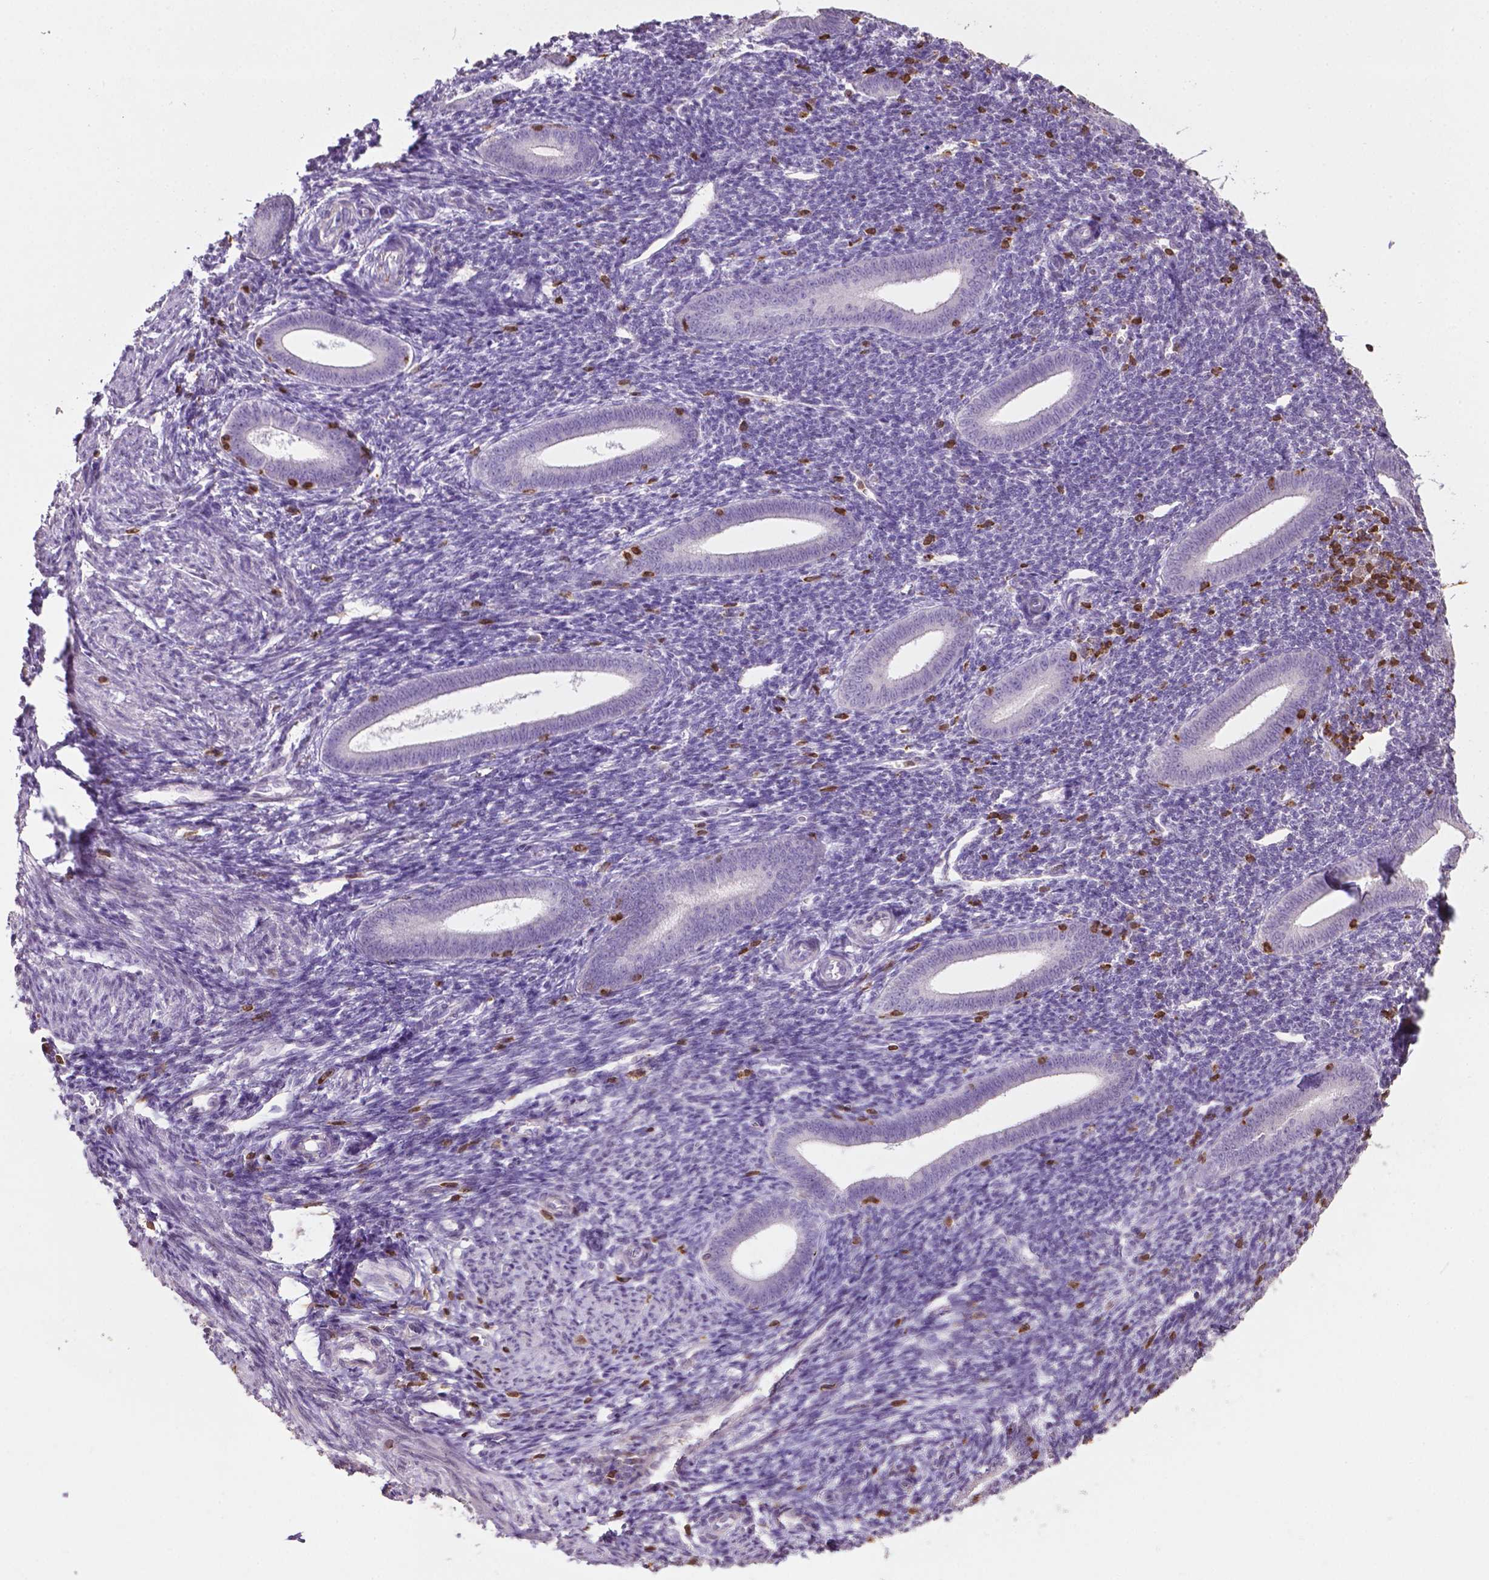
{"staining": {"intensity": "negative", "quantity": "none", "location": "none"}, "tissue": "endometrium", "cell_type": "Cells in endometrial stroma", "image_type": "normal", "snomed": [{"axis": "morphology", "description": "Normal tissue, NOS"}, {"axis": "topography", "description": "Endometrium"}], "caption": "There is no significant positivity in cells in endometrial stroma of endometrium. The staining was performed using DAB (3,3'-diaminobenzidine) to visualize the protein expression in brown, while the nuclei were stained in blue with hematoxylin (Magnification: 20x).", "gene": "TBC1D10C", "patient": {"sex": "female", "age": 25}}